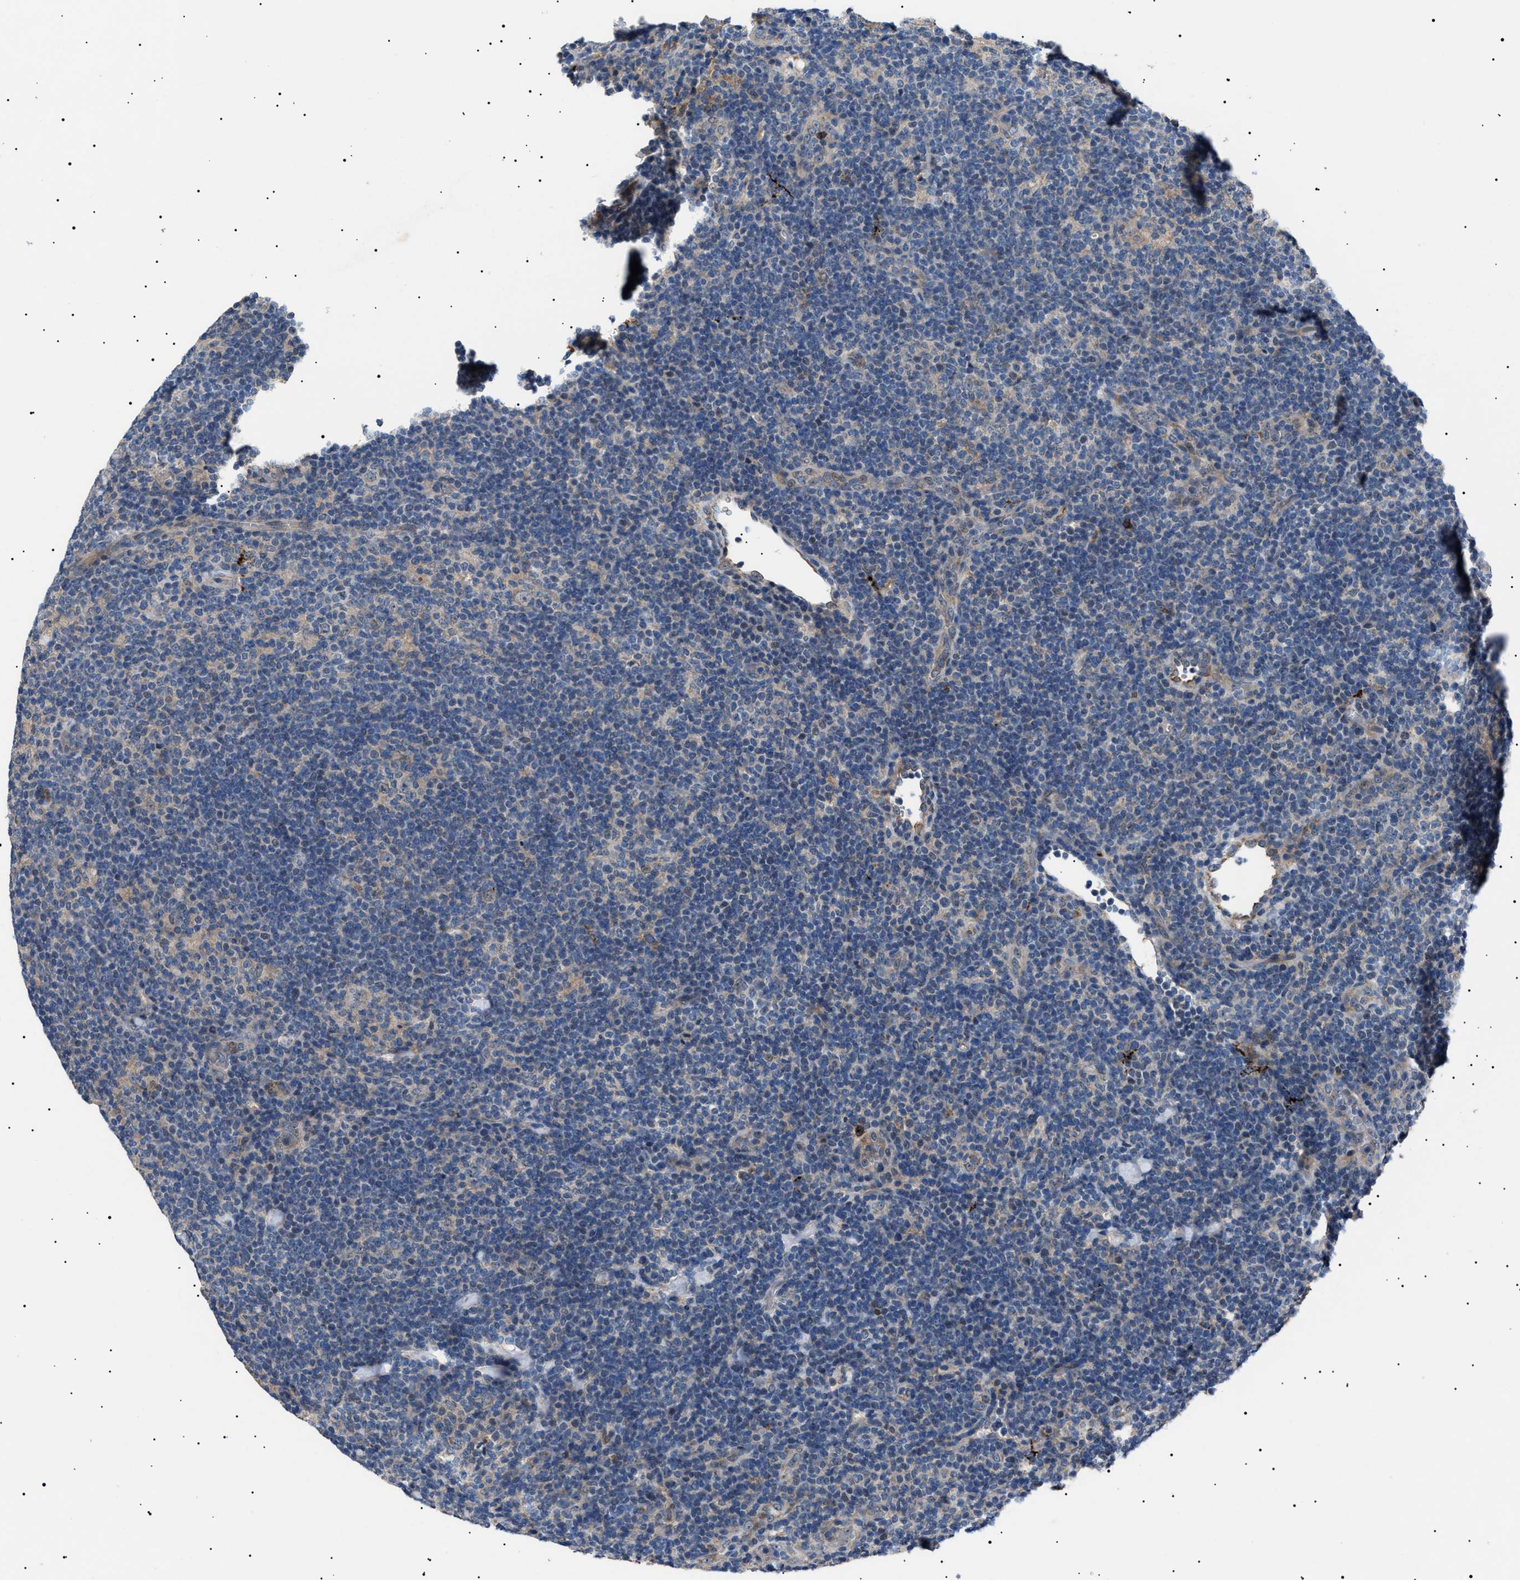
{"staining": {"intensity": "negative", "quantity": "none", "location": "none"}, "tissue": "lymphoma", "cell_type": "Tumor cells", "image_type": "cancer", "snomed": [{"axis": "morphology", "description": "Hodgkin's disease, NOS"}, {"axis": "topography", "description": "Lymph node"}], "caption": "This is an immunohistochemistry image of Hodgkin's disease. There is no positivity in tumor cells.", "gene": "PTRH1", "patient": {"sex": "female", "age": 57}}